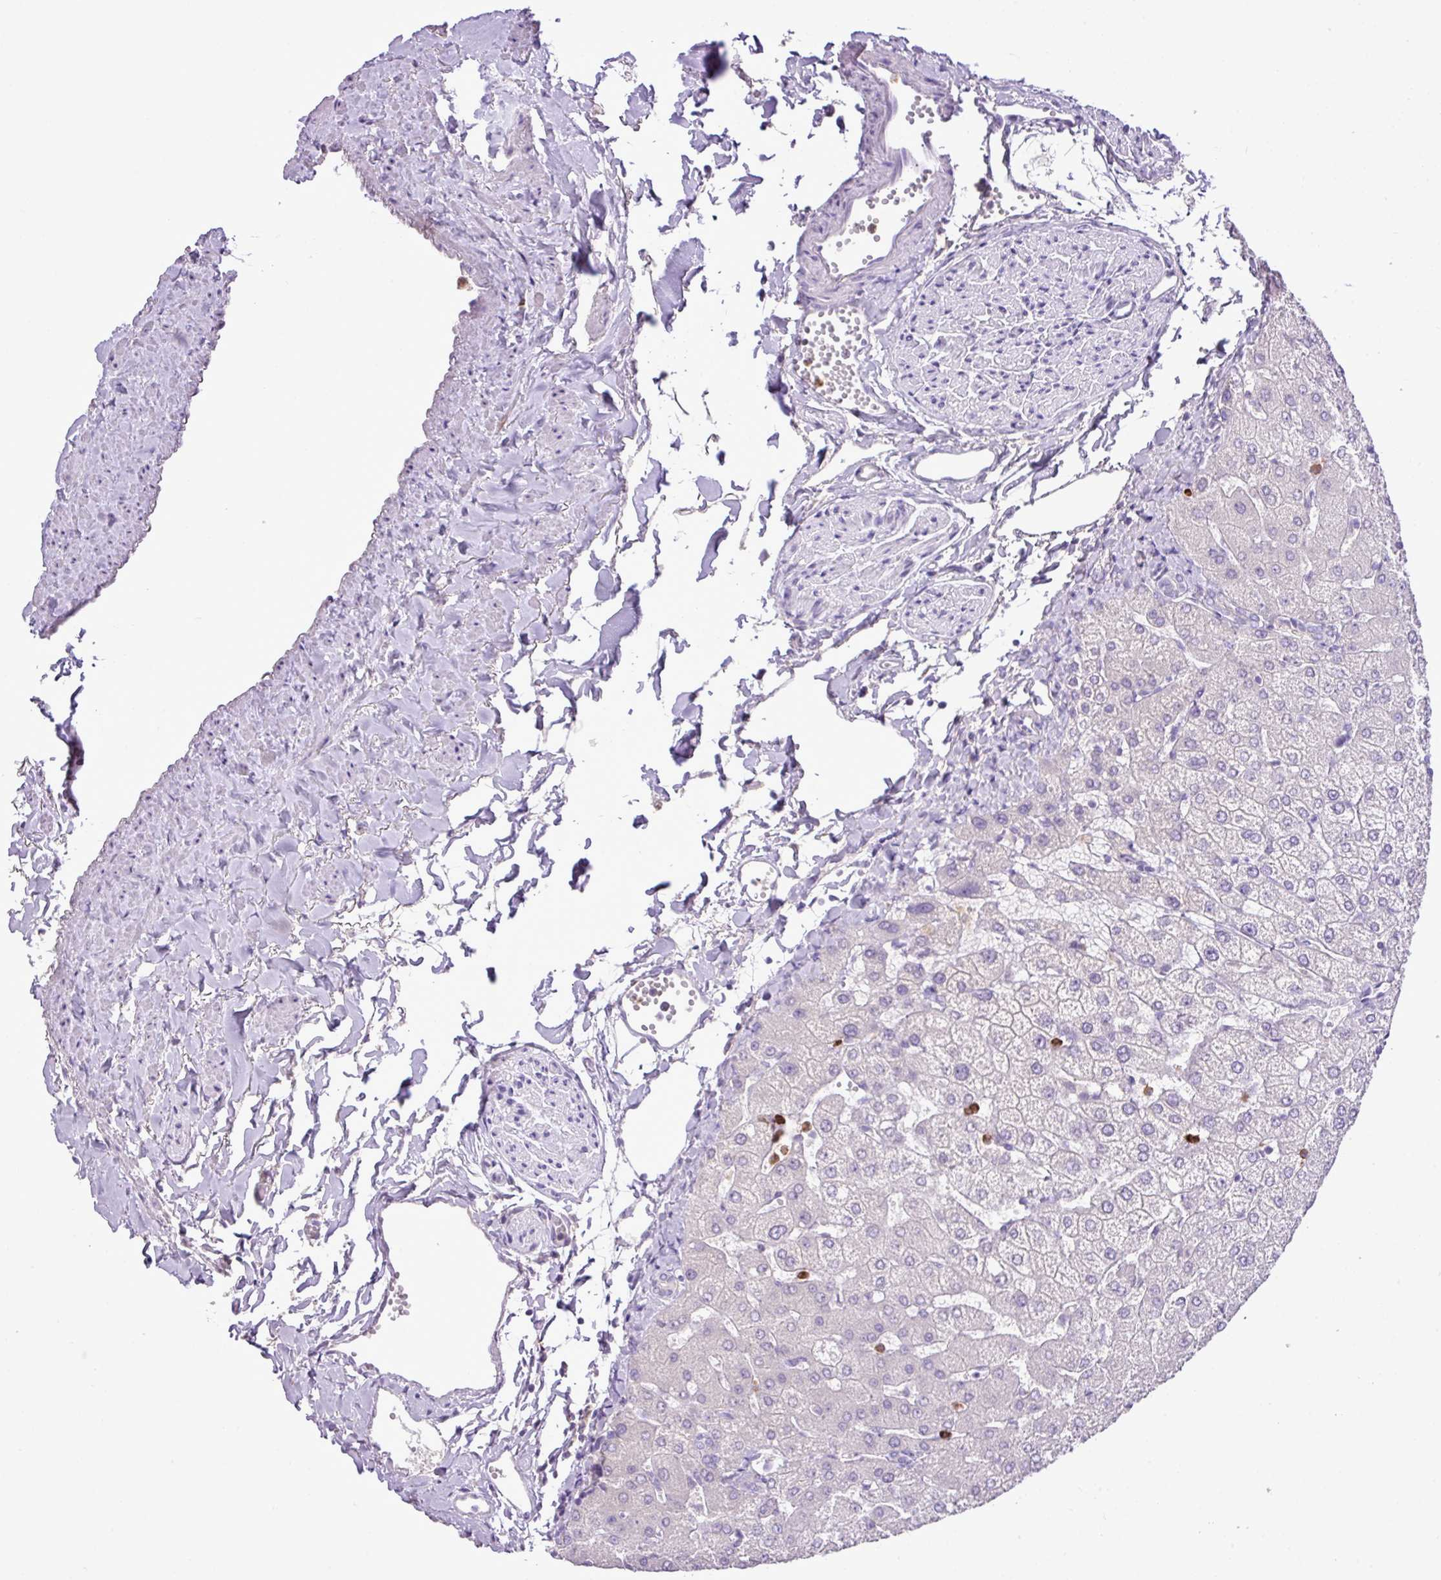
{"staining": {"intensity": "negative", "quantity": "none", "location": "none"}, "tissue": "liver", "cell_type": "Cholangiocytes", "image_type": "normal", "snomed": [{"axis": "morphology", "description": "Normal tissue, NOS"}, {"axis": "topography", "description": "Liver"}], "caption": "Unremarkable liver was stained to show a protein in brown. There is no significant expression in cholangiocytes. Brightfield microscopy of immunohistochemistry (IHC) stained with DAB (3,3'-diaminobenzidine) (brown) and hematoxylin (blue), captured at high magnification.", "gene": "HTR3E", "patient": {"sex": "female", "age": 54}}